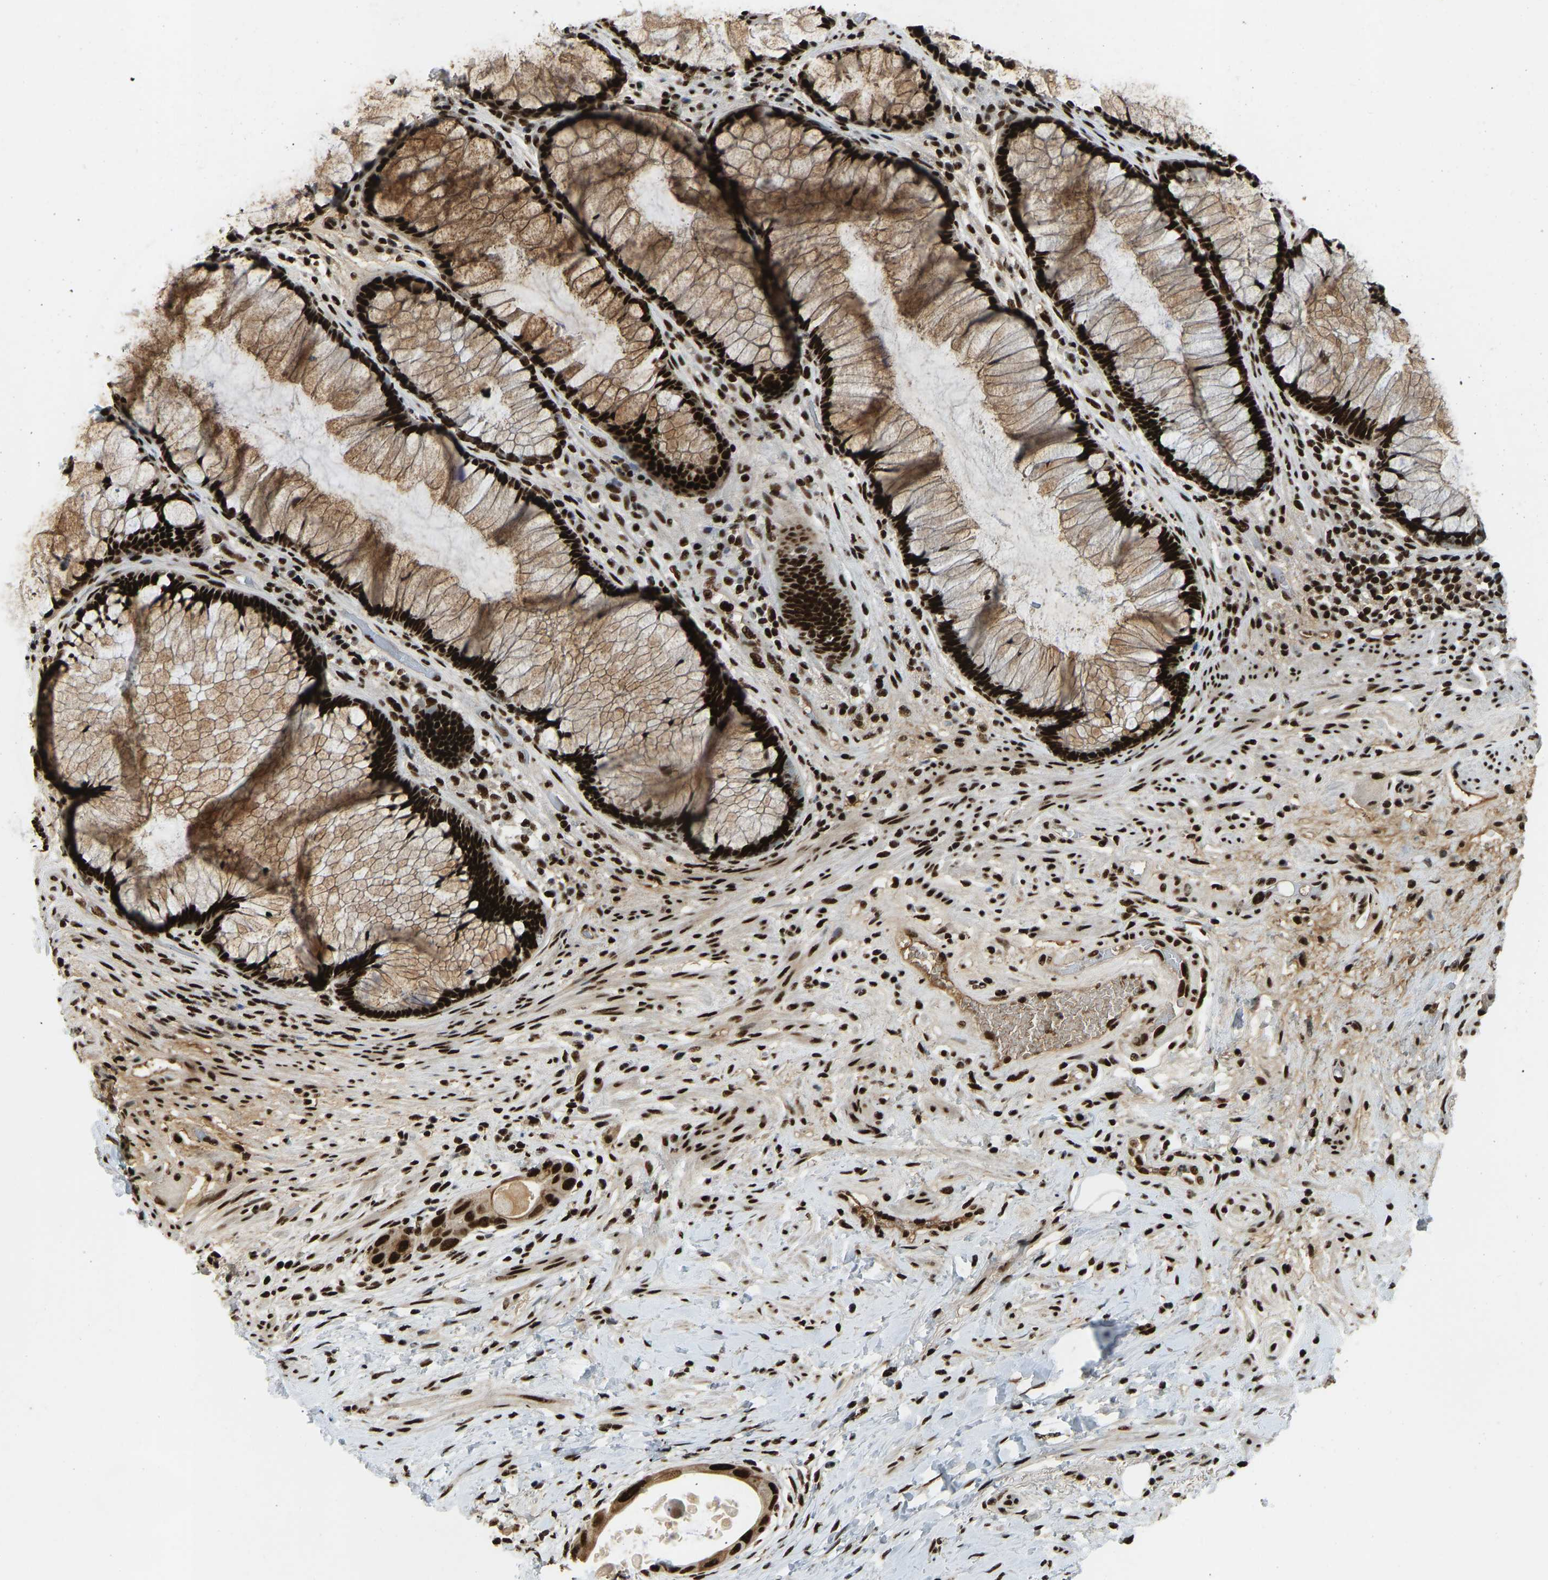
{"staining": {"intensity": "strong", "quantity": ">75%", "location": "cytoplasmic/membranous,nuclear"}, "tissue": "colorectal cancer", "cell_type": "Tumor cells", "image_type": "cancer", "snomed": [{"axis": "morphology", "description": "Adenocarcinoma, NOS"}, {"axis": "topography", "description": "Rectum"}], "caption": "The histopathology image exhibits immunohistochemical staining of colorectal cancer (adenocarcinoma). There is strong cytoplasmic/membranous and nuclear staining is seen in approximately >75% of tumor cells.", "gene": "FOXK1", "patient": {"sex": "male", "age": 51}}